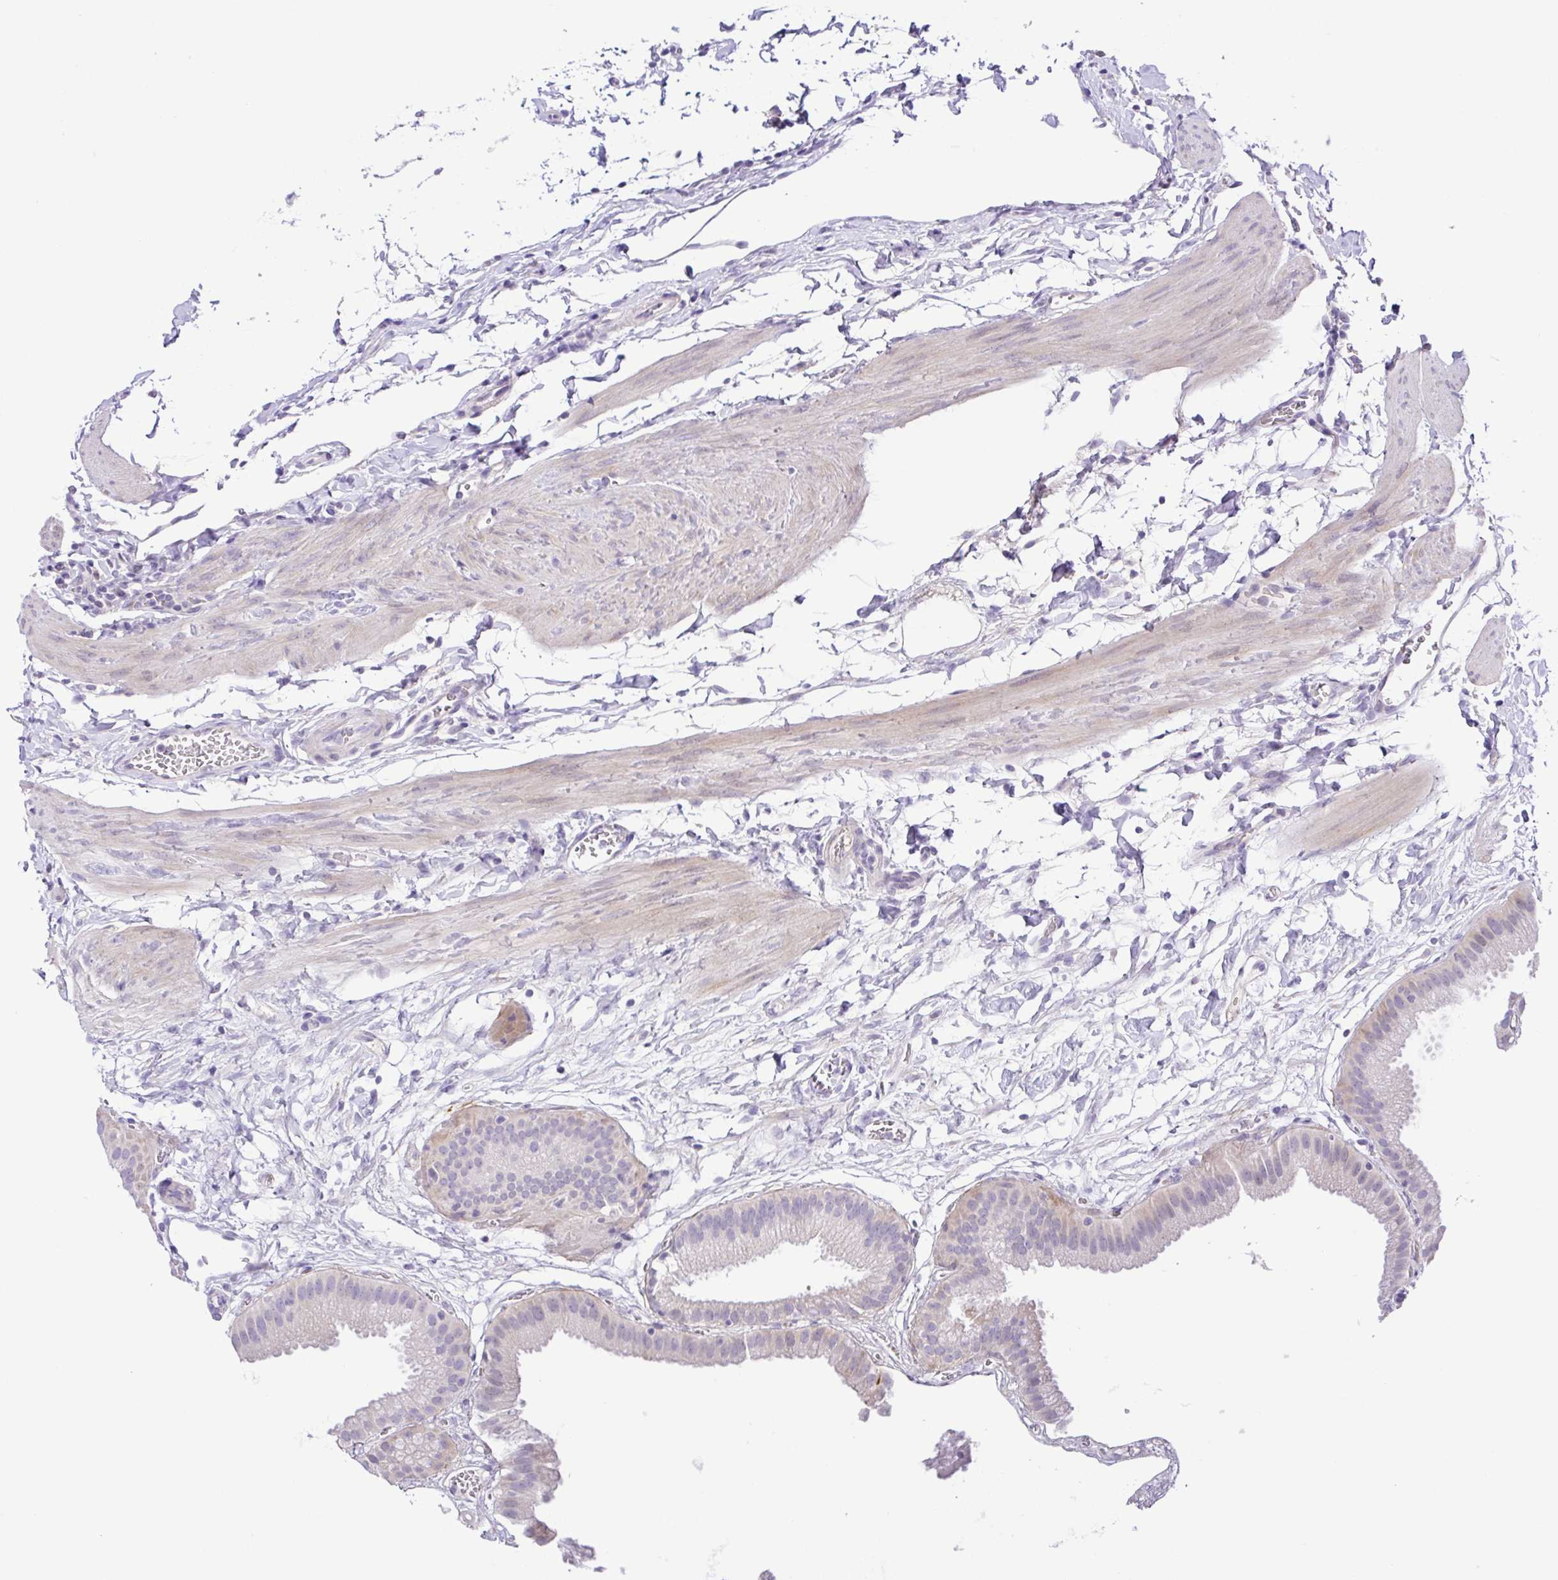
{"staining": {"intensity": "weak", "quantity": "<25%", "location": "cytoplasmic/membranous"}, "tissue": "gallbladder", "cell_type": "Glandular cells", "image_type": "normal", "snomed": [{"axis": "morphology", "description": "Normal tissue, NOS"}, {"axis": "topography", "description": "Gallbladder"}], "caption": "IHC micrograph of normal human gallbladder stained for a protein (brown), which exhibits no expression in glandular cells.", "gene": "DCLK2", "patient": {"sex": "female", "age": 63}}